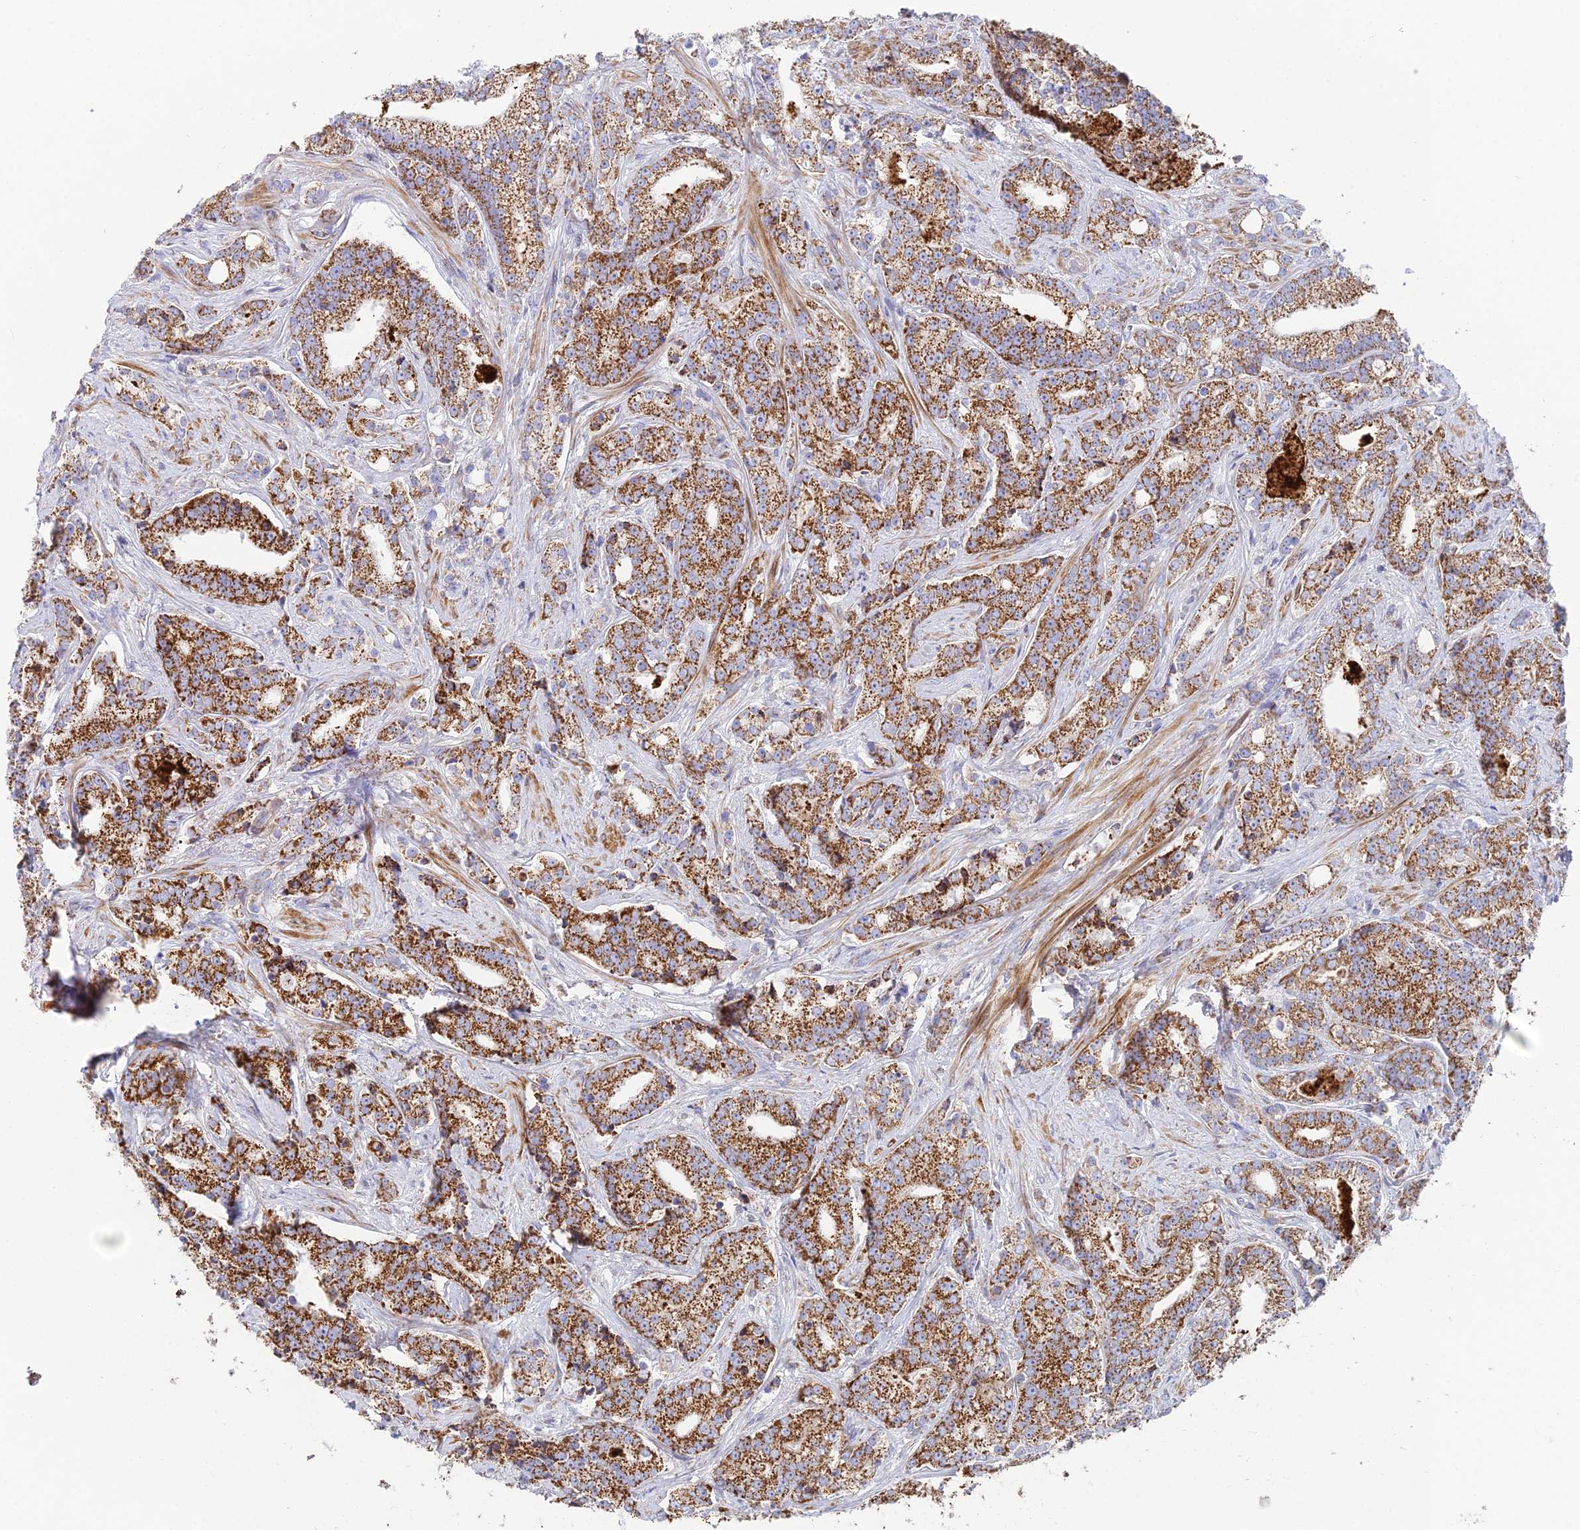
{"staining": {"intensity": "strong", "quantity": ">75%", "location": "cytoplasmic/membranous"}, "tissue": "prostate cancer", "cell_type": "Tumor cells", "image_type": "cancer", "snomed": [{"axis": "morphology", "description": "Adenocarcinoma, High grade"}, {"axis": "topography", "description": "Prostate"}], "caption": "Immunohistochemical staining of human prostate cancer (high-grade adenocarcinoma) shows strong cytoplasmic/membranous protein expression in approximately >75% of tumor cells.", "gene": "CSPG4", "patient": {"sex": "male", "age": 67}}